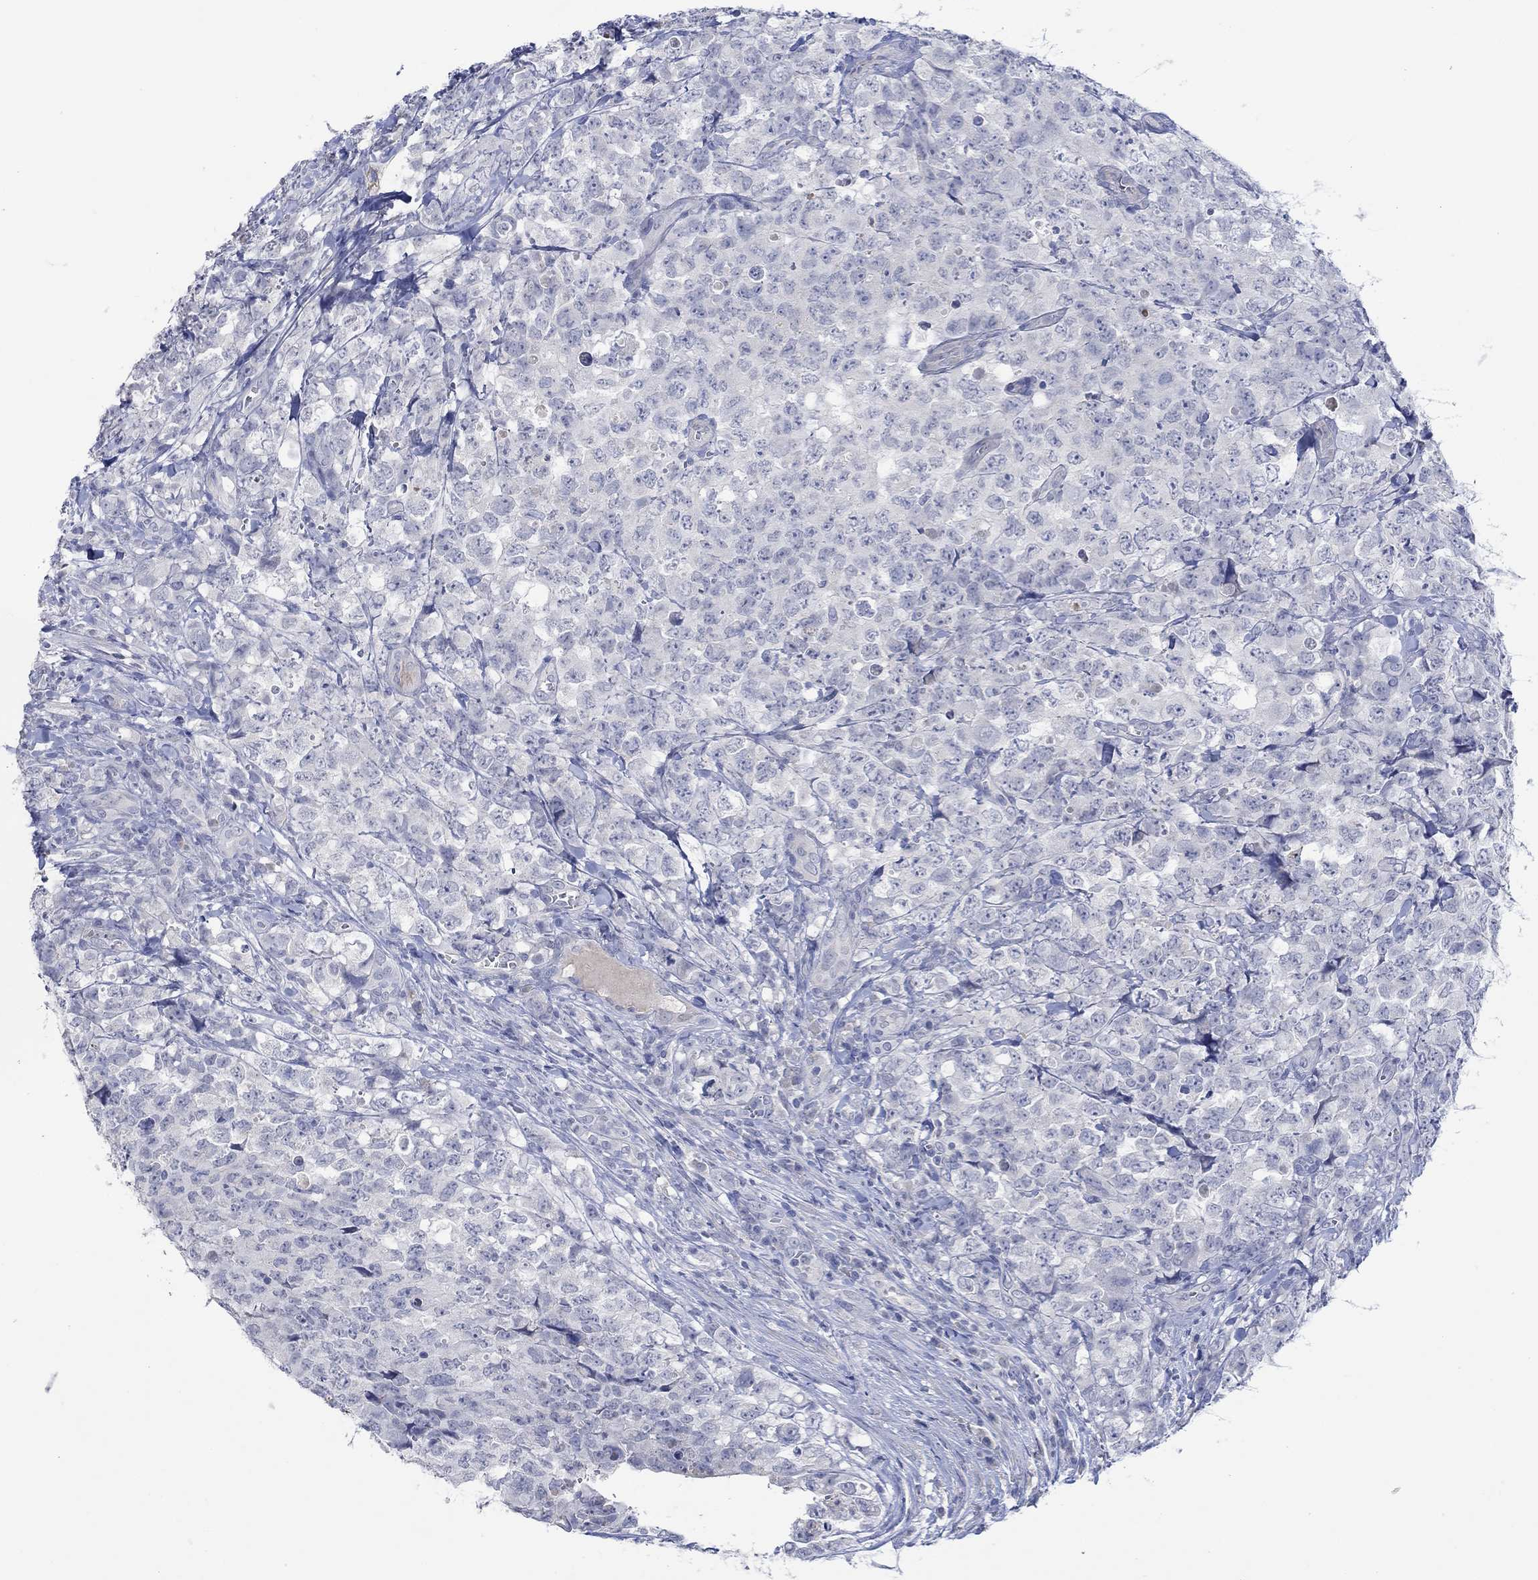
{"staining": {"intensity": "negative", "quantity": "none", "location": "none"}, "tissue": "testis cancer", "cell_type": "Tumor cells", "image_type": "cancer", "snomed": [{"axis": "morphology", "description": "Carcinoma, Embryonal, NOS"}, {"axis": "topography", "description": "Testis"}], "caption": "Embryonal carcinoma (testis) stained for a protein using immunohistochemistry demonstrates no positivity tumor cells.", "gene": "DLK1", "patient": {"sex": "male", "age": 23}}